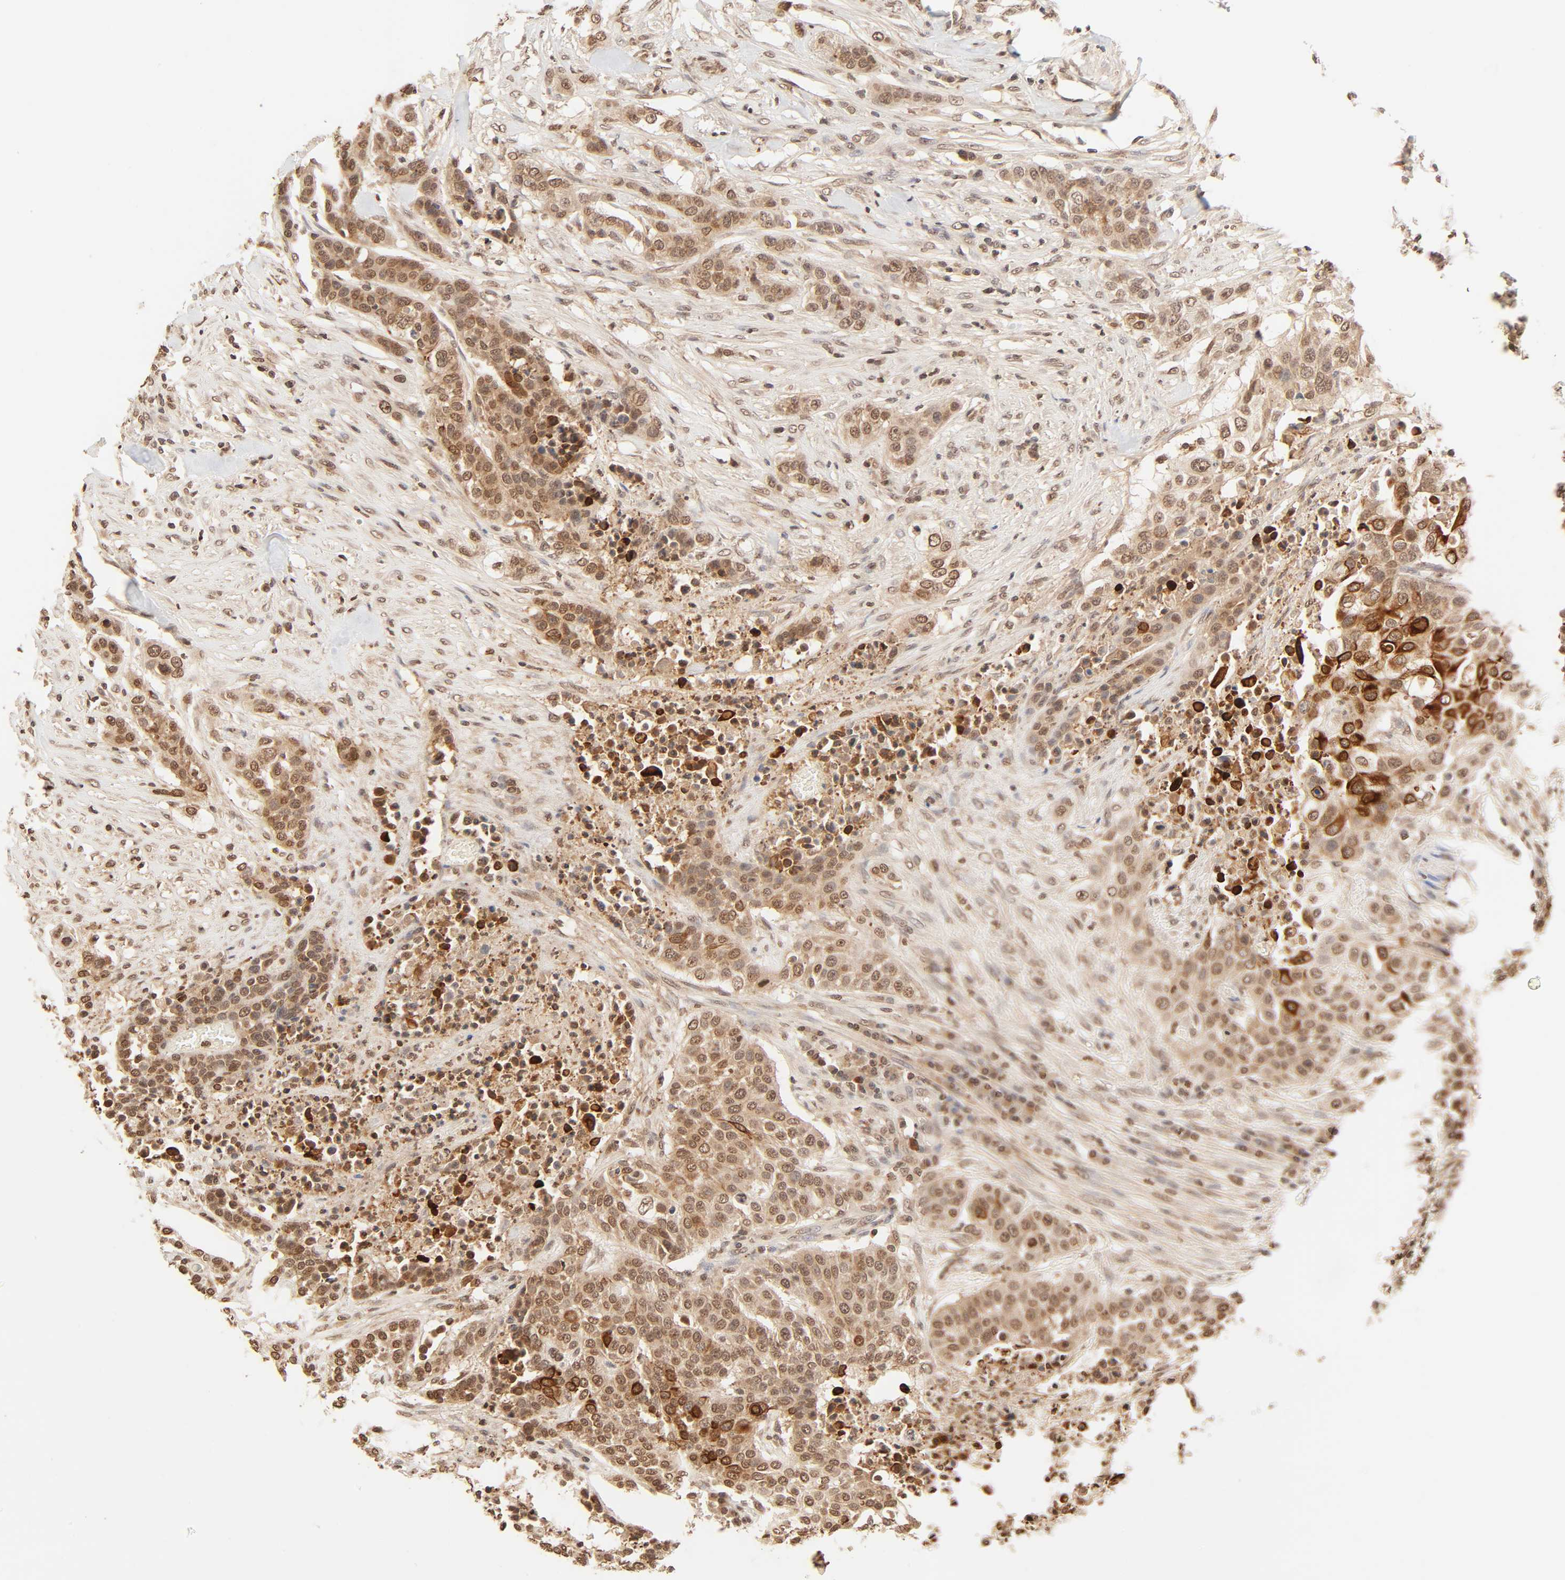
{"staining": {"intensity": "strong", "quantity": ">75%", "location": "cytoplasmic/membranous,nuclear"}, "tissue": "urothelial cancer", "cell_type": "Tumor cells", "image_type": "cancer", "snomed": [{"axis": "morphology", "description": "Urothelial carcinoma, High grade"}, {"axis": "topography", "description": "Urinary bladder"}], "caption": "This is a micrograph of IHC staining of urothelial cancer, which shows strong positivity in the cytoplasmic/membranous and nuclear of tumor cells.", "gene": "TBL1X", "patient": {"sex": "male", "age": 74}}